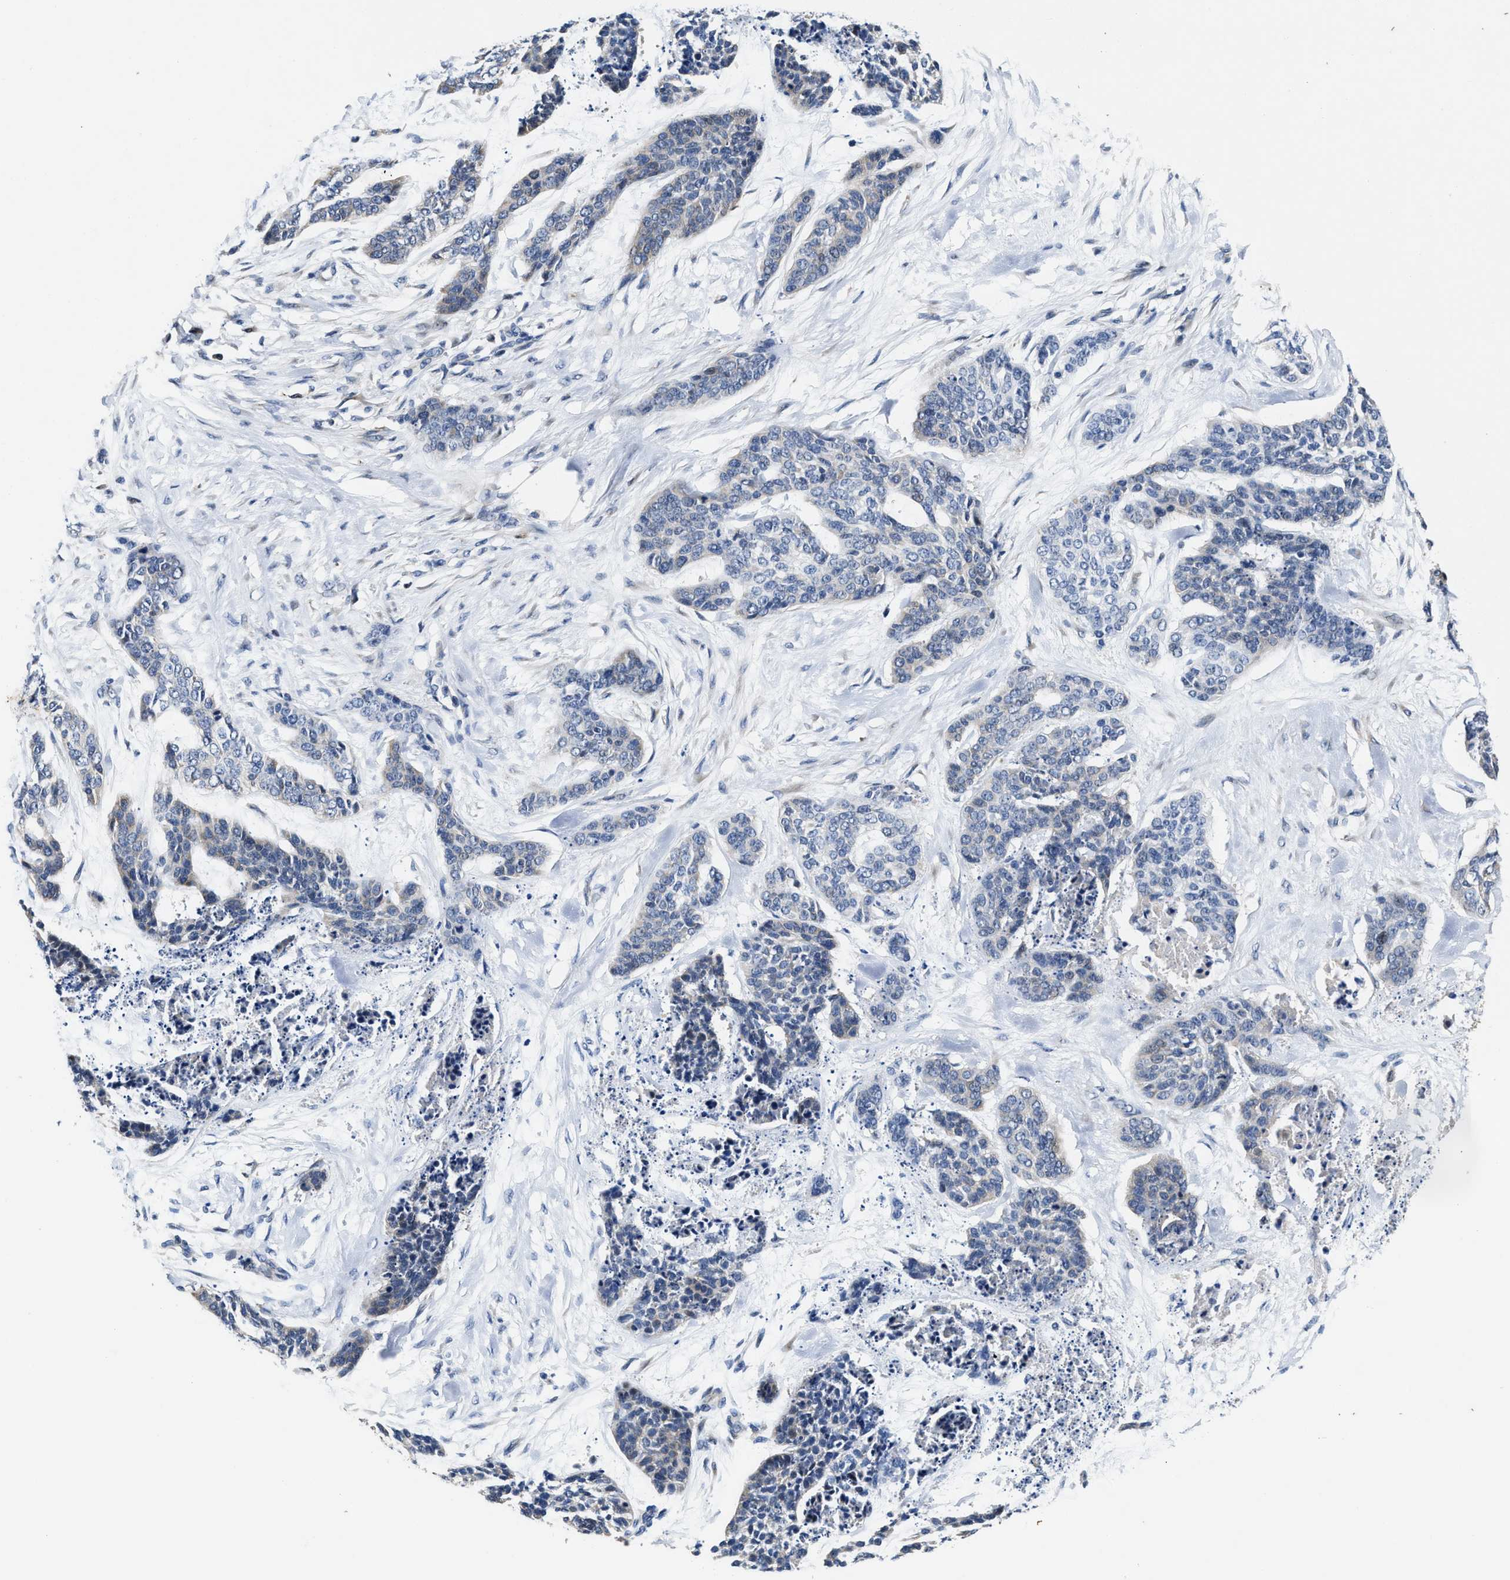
{"staining": {"intensity": "negative", "quantity": "none", "location": "none"}, "tissue": "skin cancer", "cell_type": "Tumor cells", "image_type": "cancer", "snomed": [{"axis": "morphology", "description": "Basal cell carcinoma"}, {"axis": "topography", "description": "Skin"}], "caption": "Immunohistochemistry (IHC) of human skin cancer displays no expression in tumor cells.", "gene": "RGS10", "patient": {"sex": "female", "age": 64}}